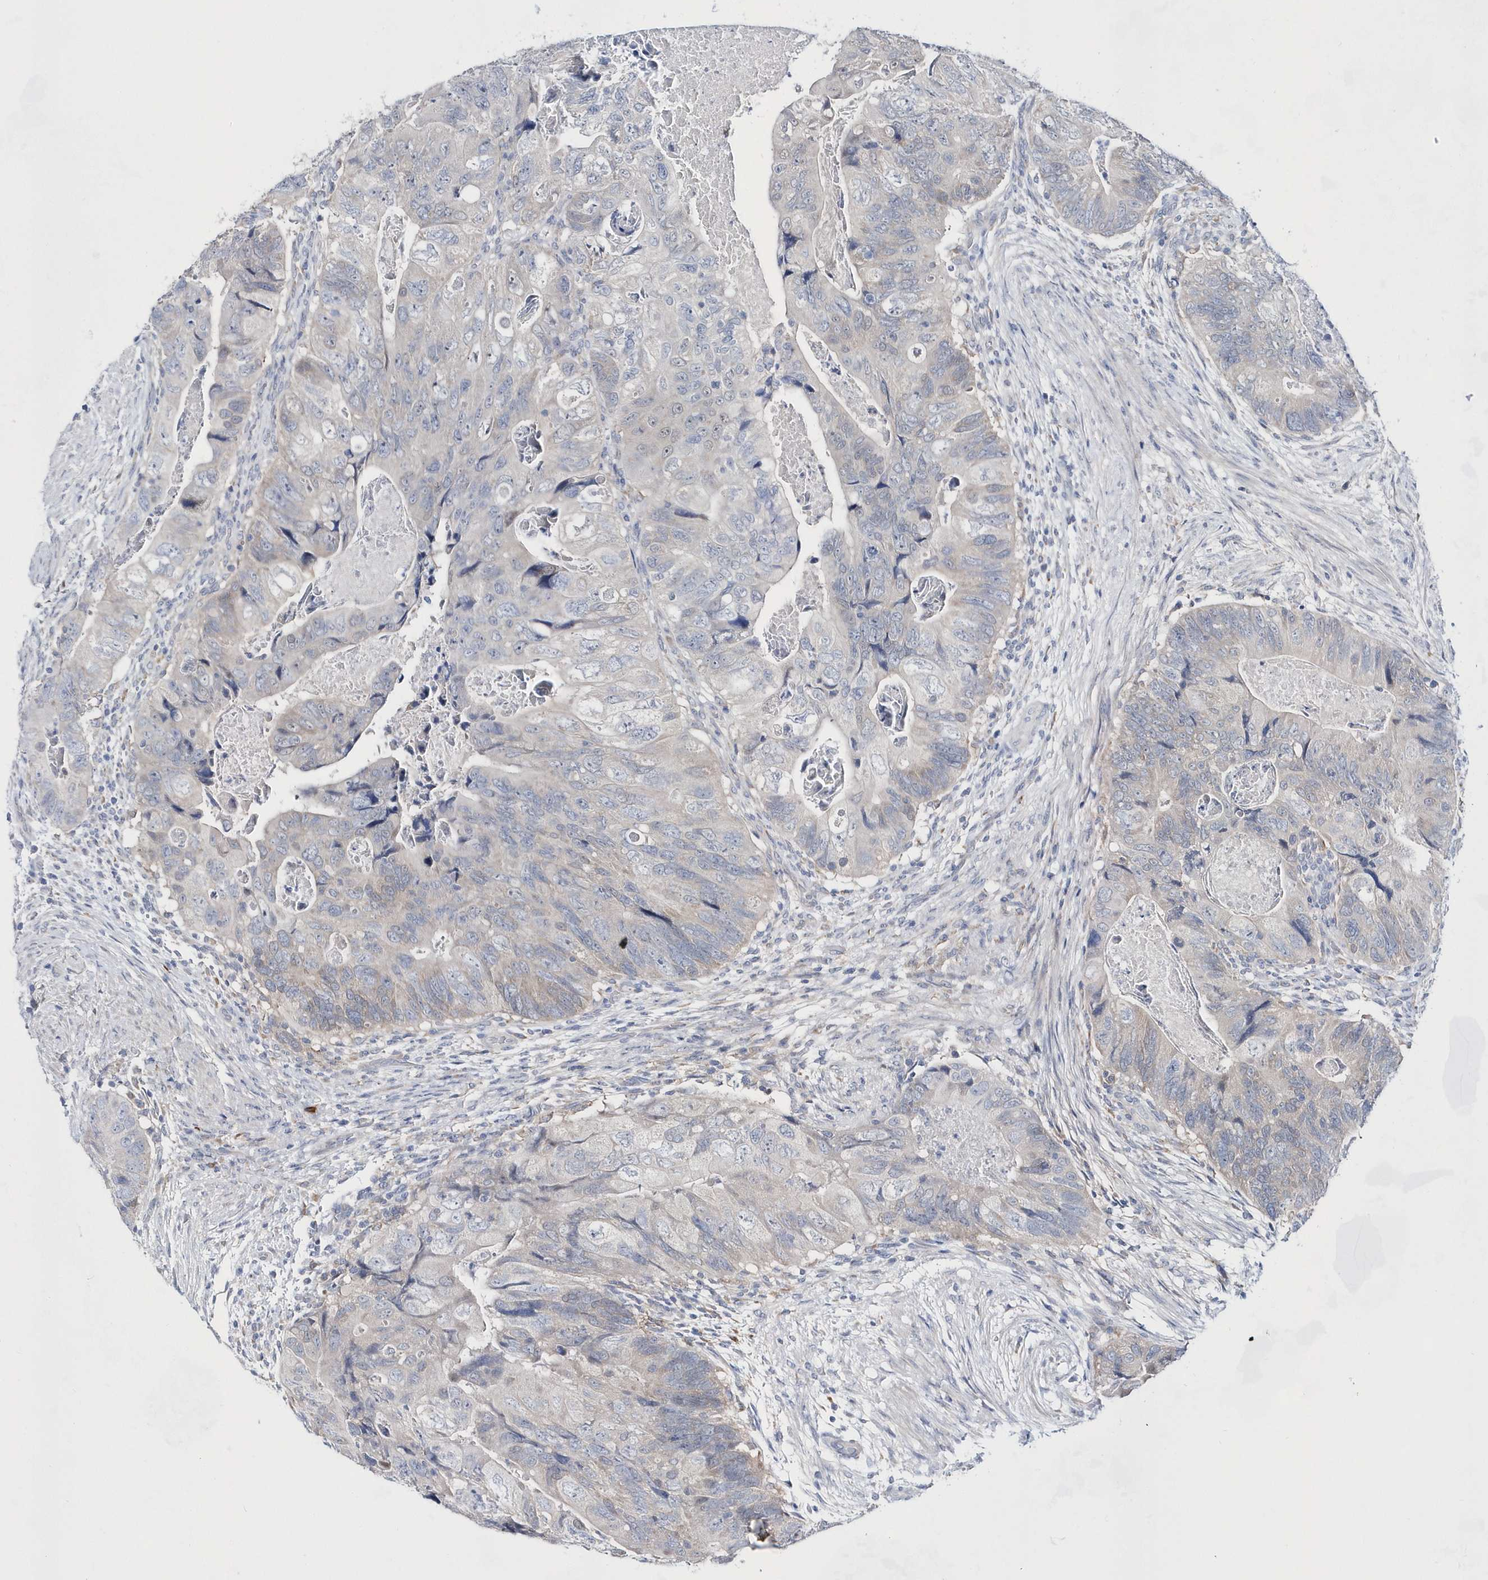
{"staining": {"intensity": "negative", "quantity": "none", "location": "none"}, "tissue": "colorectal cancer", "cell_type": "Tumor cells", "image_type": "cancer", "snomed": [{"axis": "morphology", "description": "Adenocarcinoma, NOS"}, {"axis": "topography", "description": "Rectum"}], "caption": "Immunohistochemistry of human colorectal cancer (adenocarcinoma) reveals no expression in tumor cells. (DAB IHC with hematoxylin counter stain).", "gene": "BDH2", "patient": {"sex": "male", "age": 63}}